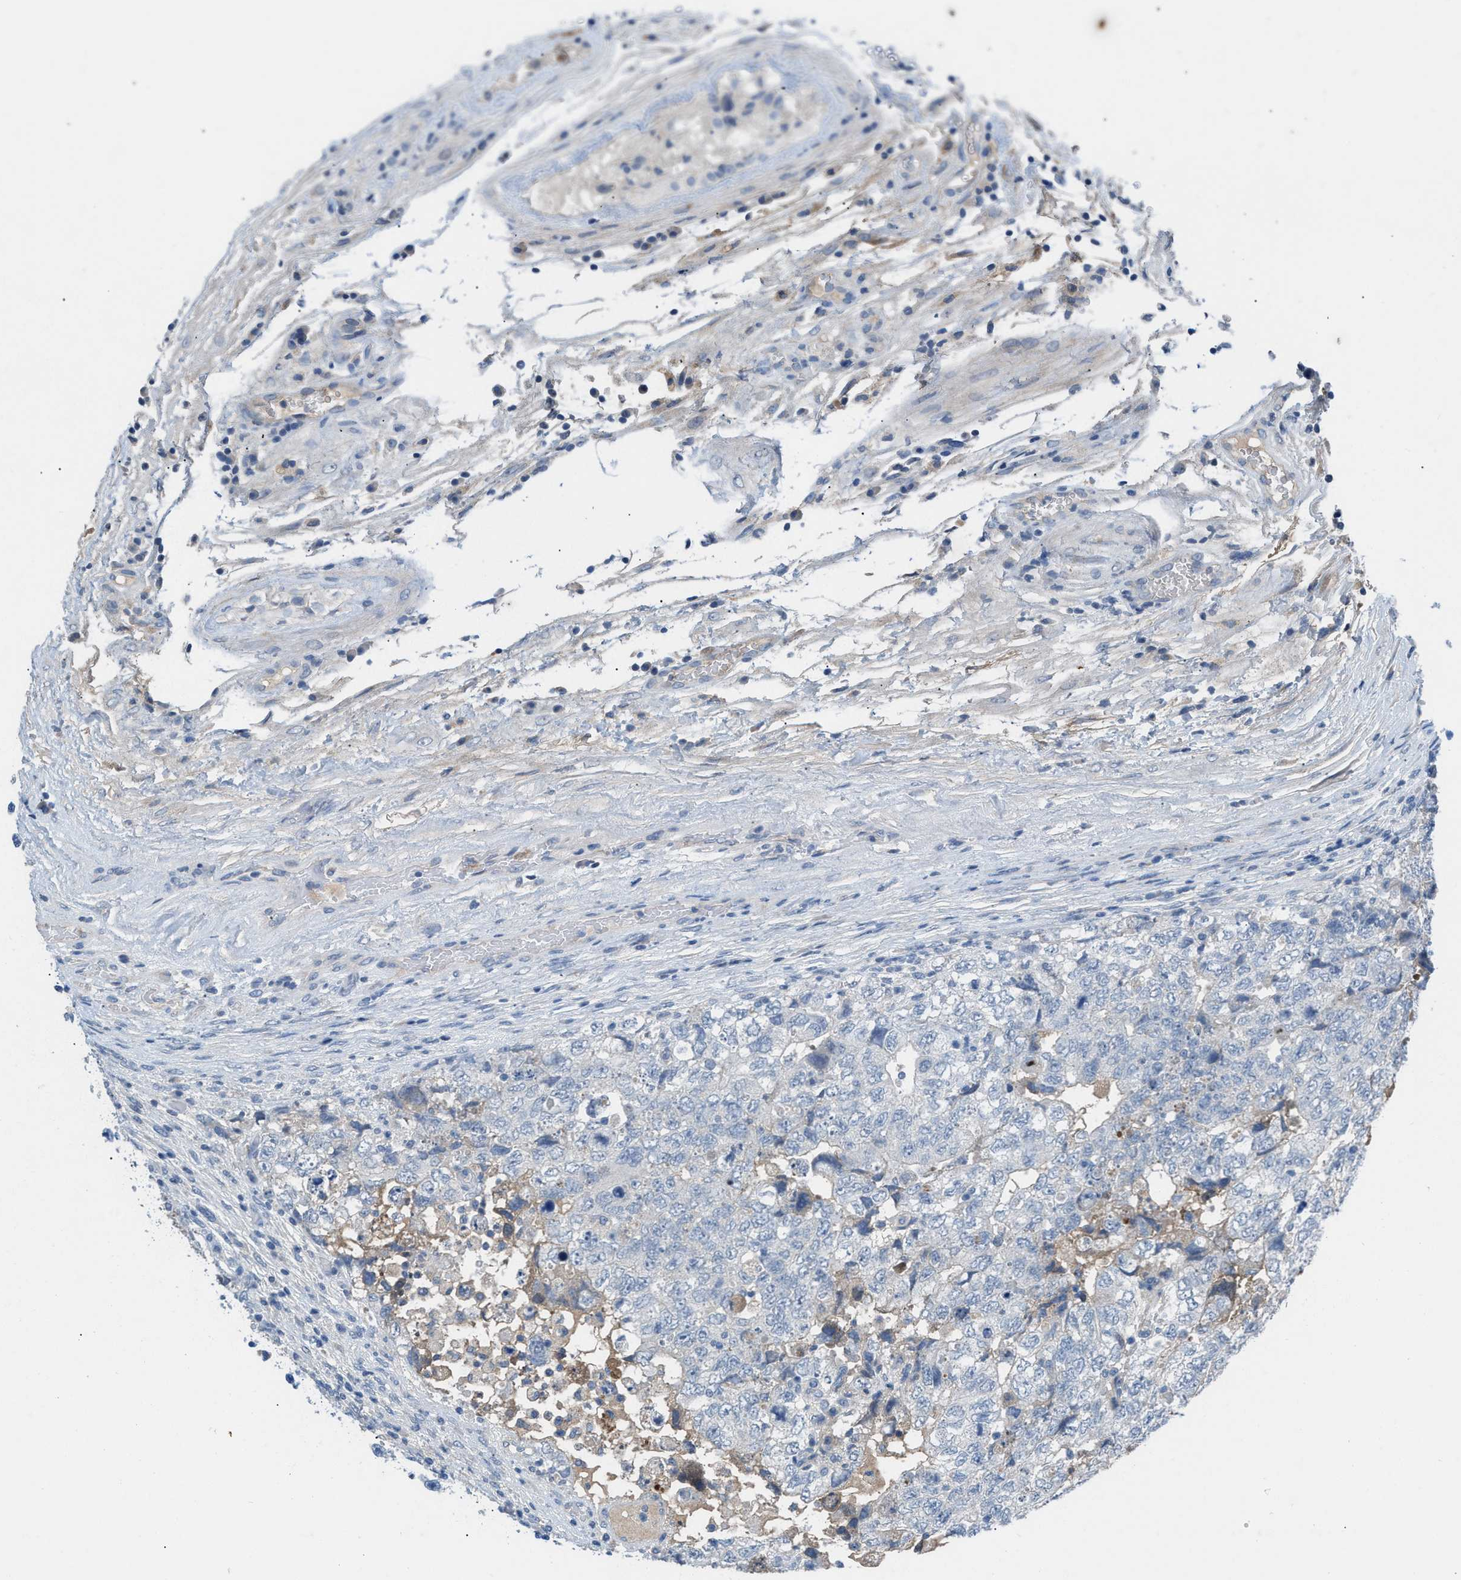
{"staining": {"intensity": "negative", "quantity": "none", "location": "none"}, "tissue": "testis cancer", "cell_type": "Tumor cells", "image_type": "cancer", "snomed": [{"axis": "morphology", "description": "Carcinoma, Embryonal, NOS"}, {"axis": "topography", "description": "Testis"}], "caption": "This micrograph is of testis cancer stained with immunohistochemistry to label a protein in brown with the nuclei are counter-stained blue. There is no positivity in tumor cells.", "gene": "HPX", "patient": {"sex": "male", "age": 36}}